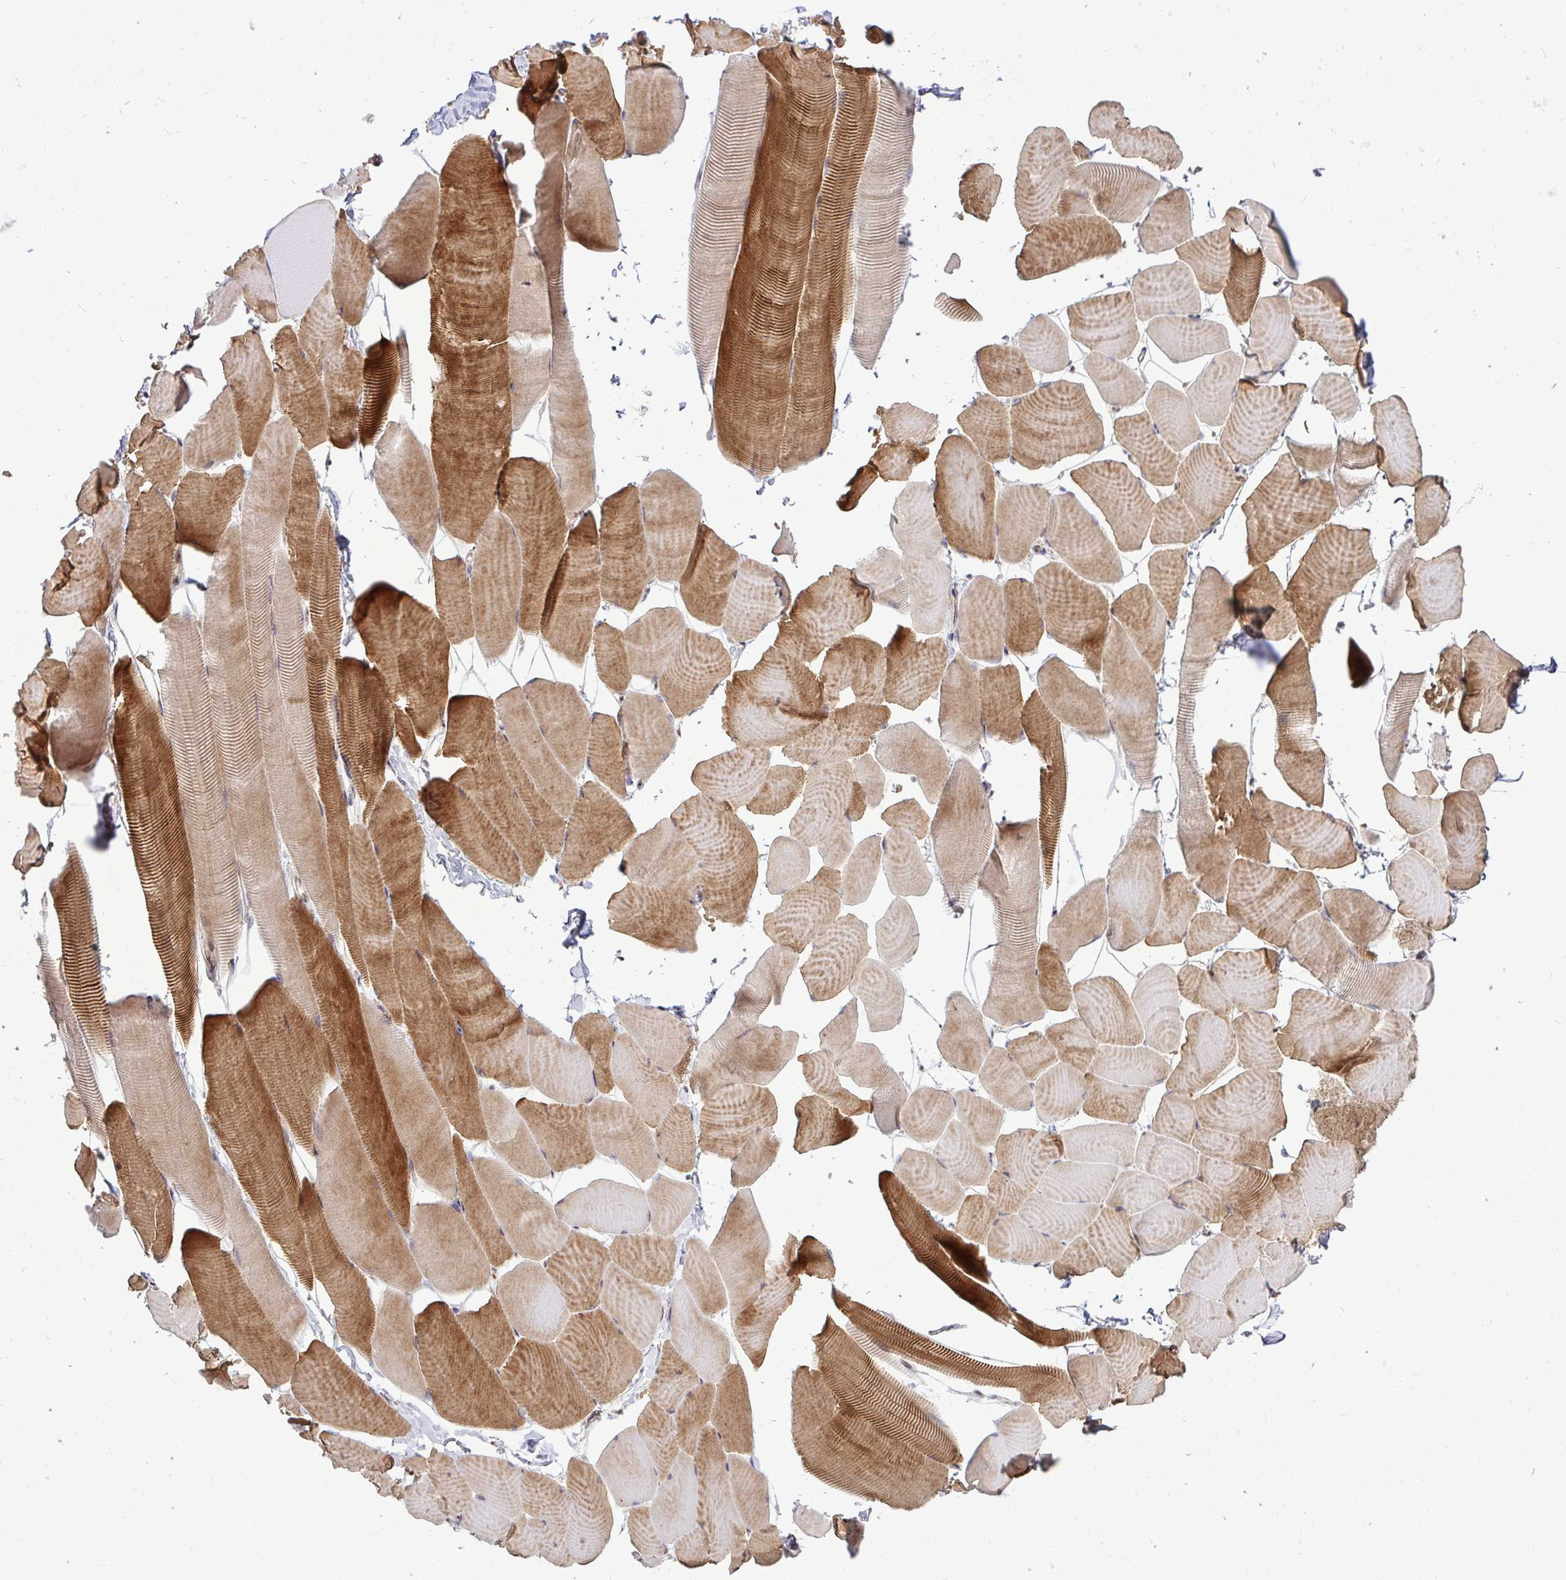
{"staining": {"intensity": "moderate", "quantity": ">75%", "location": "cytoplasmic/membranous"}, "tissue": "skeletal muscle", "cell_type": "Myocytes", "image_type": "normal", "snomed": [{"axis": "morphology", "description": "Normal tissue, NOS"}, {"axis": "topography", "description": "Skeletal muscle"}], "caption": "Immunohistochemistry photomicrograph of unremarkable skeletal muscle: human skeletal muscle stained using IHC demonstrates medium levels of moderate protein expression localized specifically in the cytoplasmic/membranous of myocytes, appearing as a cytoplasmic/membranous brown color.", "gene": "TRIM44", "patient": {"sex": "male", "age": 25}}